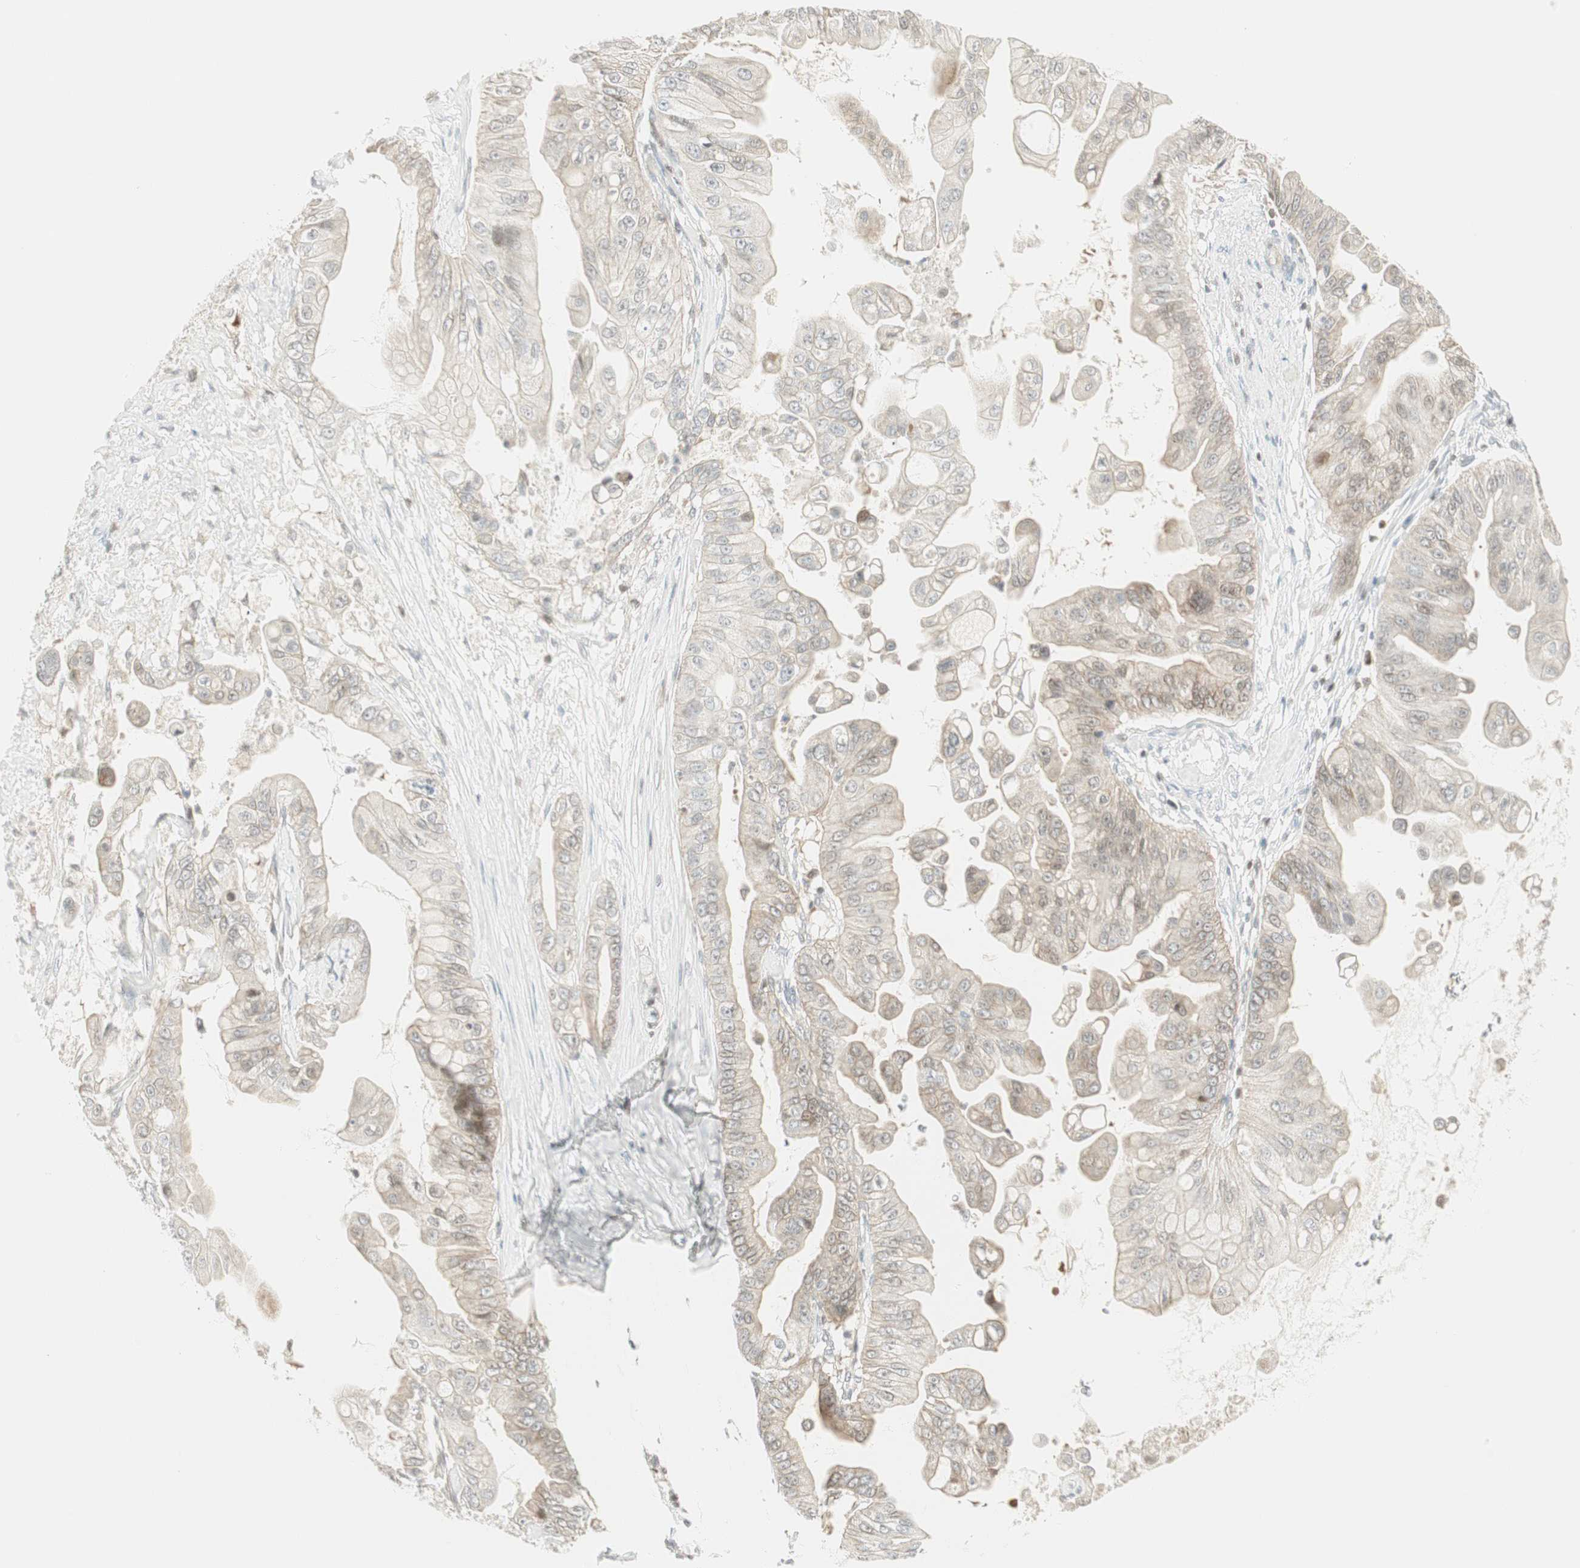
{"staining": {"intensity": "weak", "quantity": ">75%", "location": "cytoplasmic/membranous"}, "tissue": "pancreatic cancer", "cell_type": "Tumor cells", "image_type": "cancer", "snomed": [{"axis": "morphology", "description": "Adenocarcinoma, NOS"}, {"axis": "topography", "description": "Pancreas"}], "caption": "This is an image of immunohistochemistry staining of adenocarcinoma (pancreatic), which shows weak expression in the cytoplasmic/membranous of tumor cells.", "gene": "PPP1CA", "patient": {"sex": "female", "age": 75}}